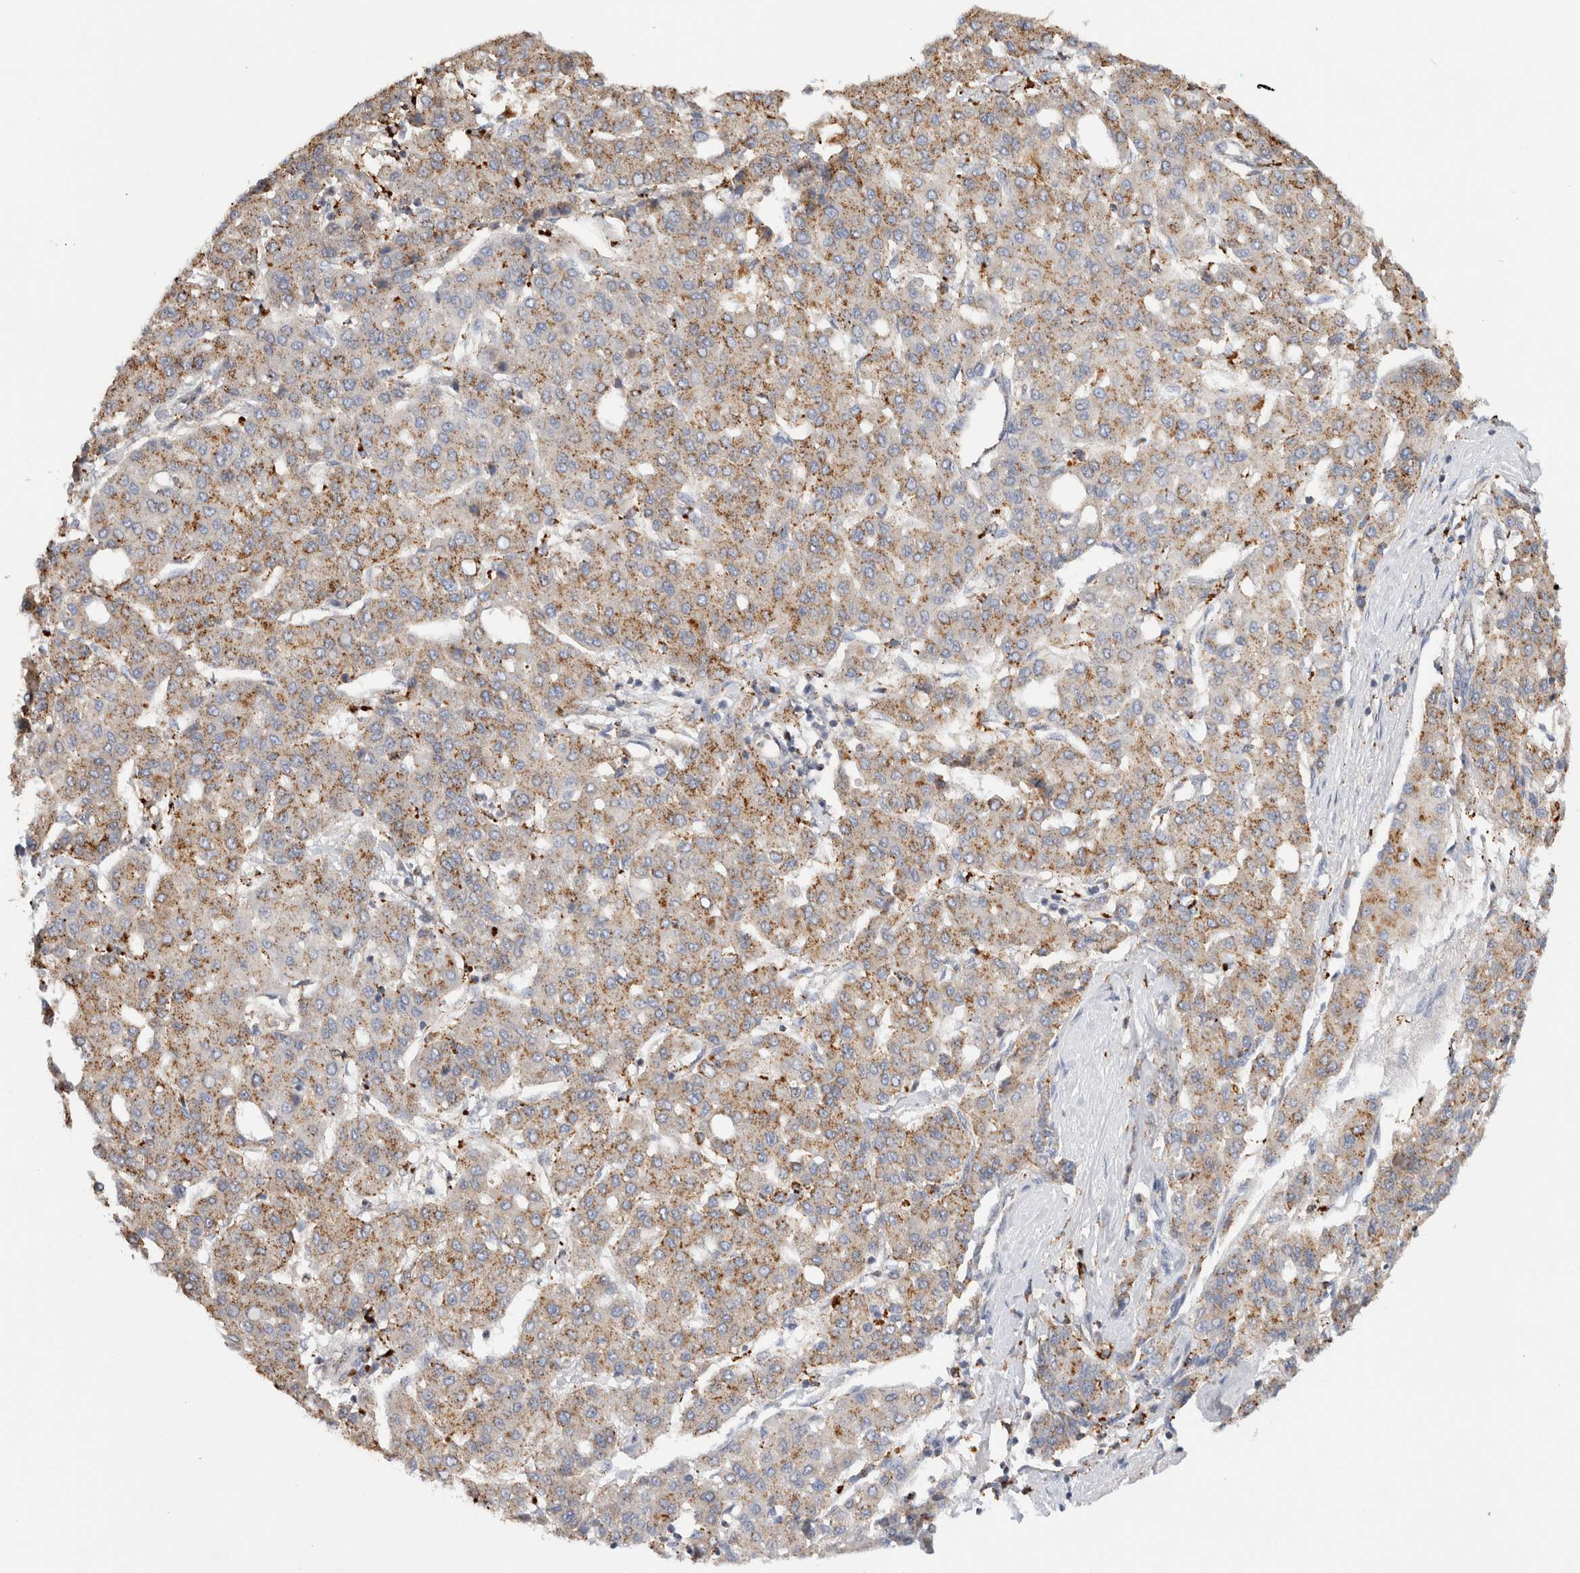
{"staining": {"intensity": "moderate", "quantity": ">75%", "location": "cytoplasmic/membranous"}, "tissue": "liver cancer", "cell_type": "Tumor cells", "image_type": "cancer", "snomed": [{"axis": "morphology", "description": "Carcinoma, Hepatocellular, NOS"}, {"axis": "topography", "description": "Liver"}], "caption": "This is an image of IHC staining of hepatocellular carcinoma (liver), which shows moderate positivity in the cytoplasmic/membranous of tumor cells.", "gene": "GNS", "patient": {"sex": "male", "age": 65}}